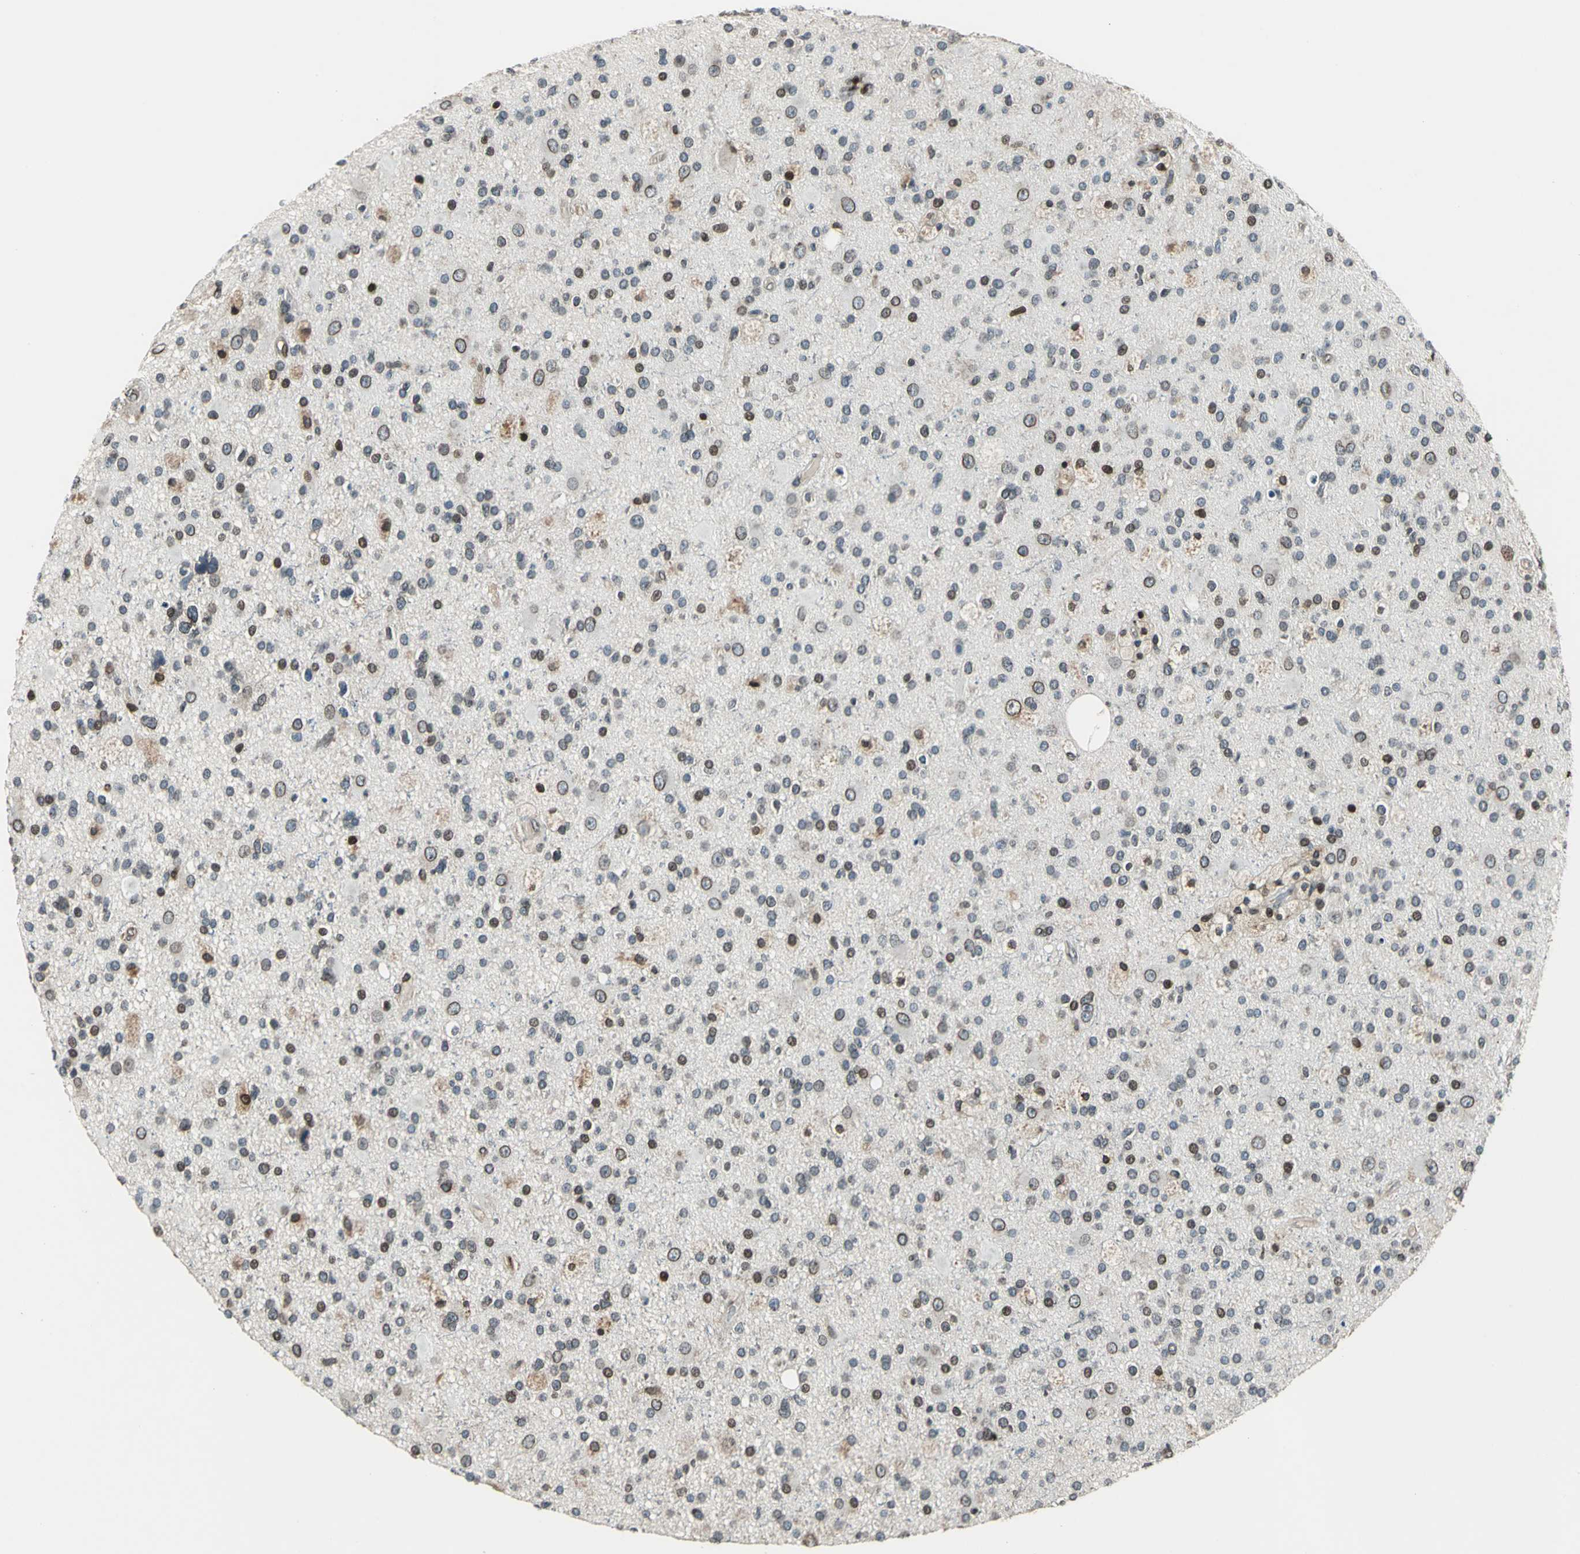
{"staining": {"intensity": "strong", "quantity": "<25%", "location": "cytoplasmic/membranous,nuclear"}, "tissue": "glioma", "cell_type": "Tumor cells", "image_type": "cancer", "snomed": [{"axis": "morphology", "description": "Glioma, malignant, High grade"}, {"axis": "topography", "description": "Brain"}], "caption": "Tumor cells show medium levels of strong cytoplasmic/membranous and nuclear positivity in about <25% of cells in glioma. The staining was performed using DAB, with brown indicating positive protein expression. Nuclei are stained blue with hematoxylin.", "gene": "BRIP1", "patient": {"sex": "male", "age": 33}}